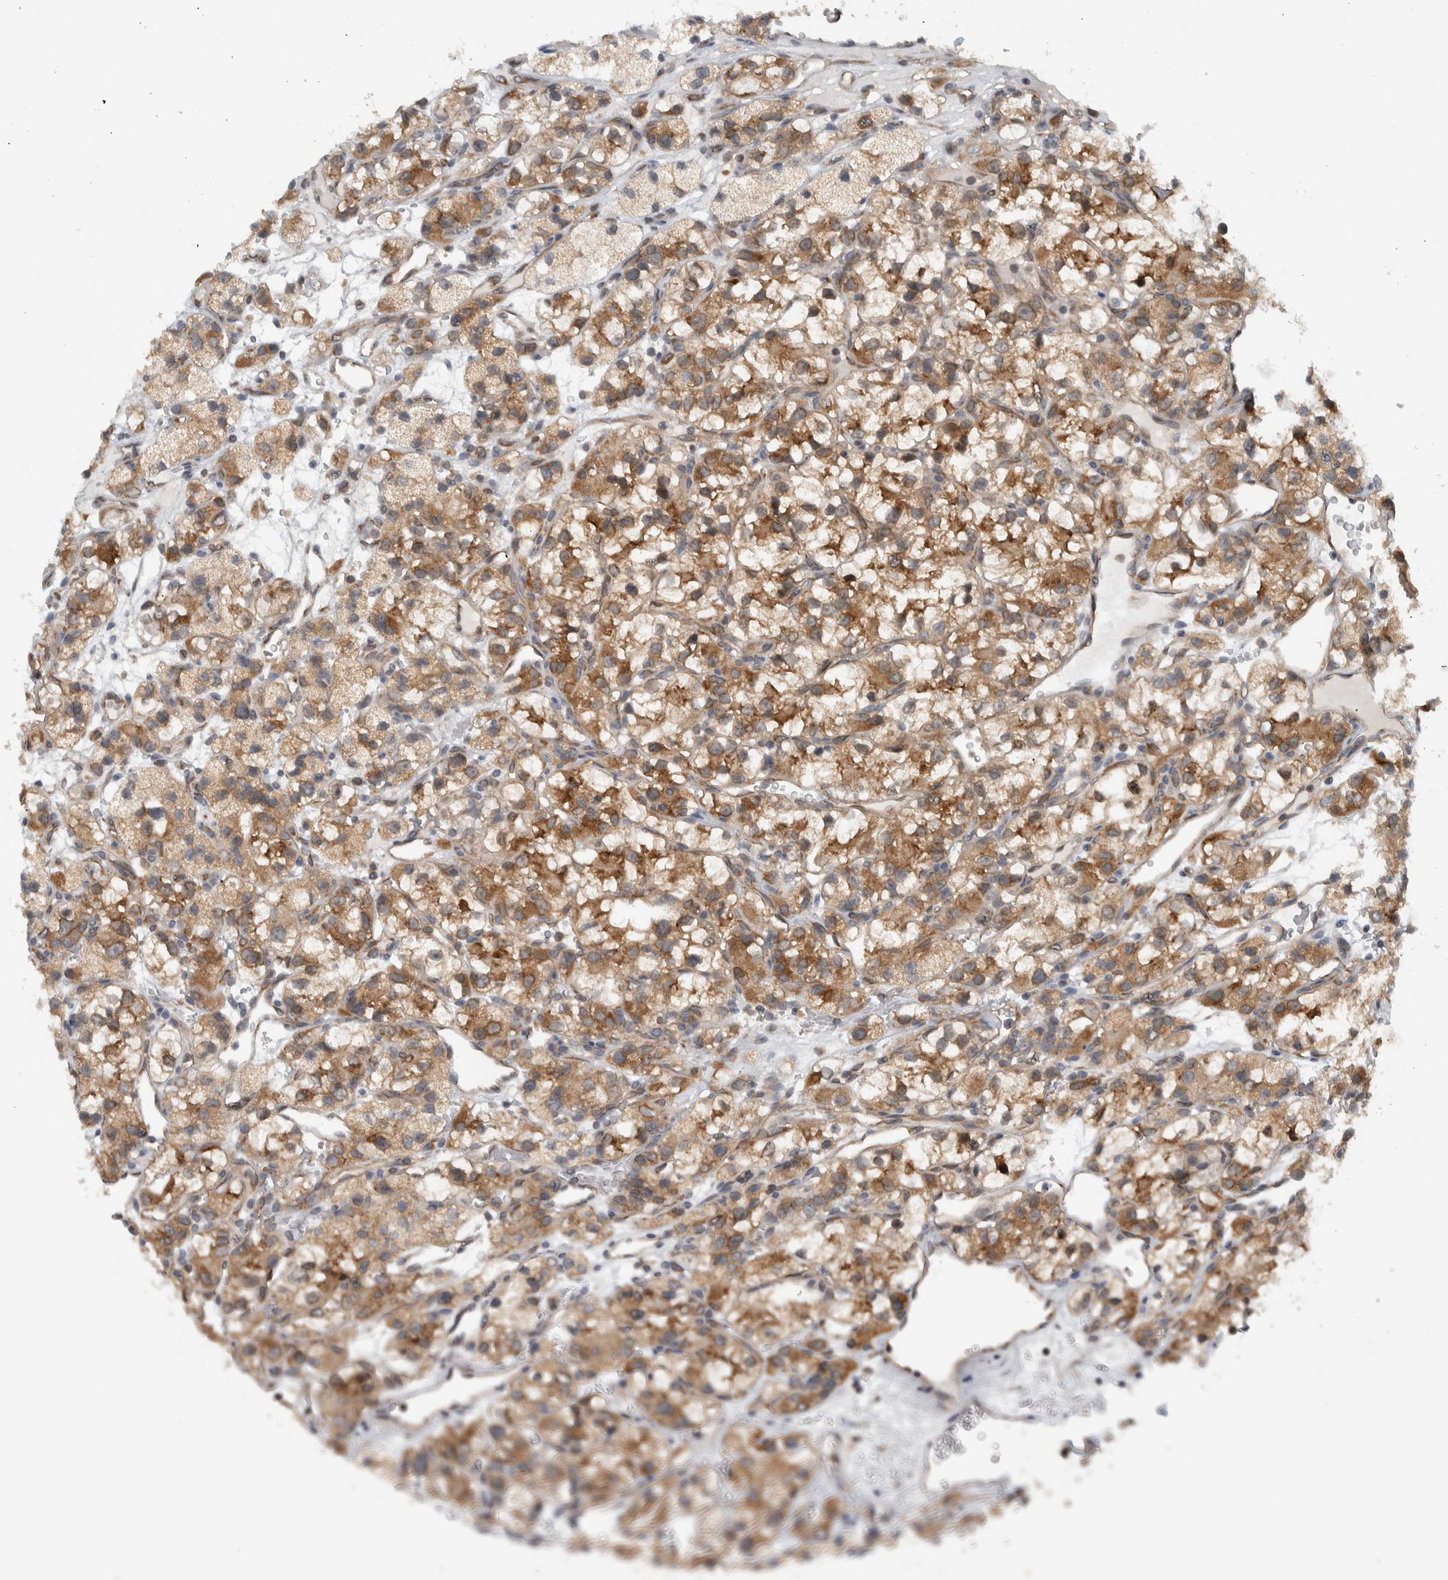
{"staining": {"intensity": "moderate", "quantity": ">75%", "location": "cytoplasmic/membranous"}, "tissue": "renal cancer", "cell_type": "Tumor cells", "image_type": "cancer", "snomed": [{"axis": "morphology", "description": "Adenocarcinoma, NOS"}, {"axis": "topography", "description": "Kidney"}], "caption": "Tumor cells exhibit medium levels of moderate cytoplasmic/membranous staining in about >75% of cells in adenocarcinoma (renal).", "gene": "CCDC43", "patient": {"sex": "female", "age": 57}}